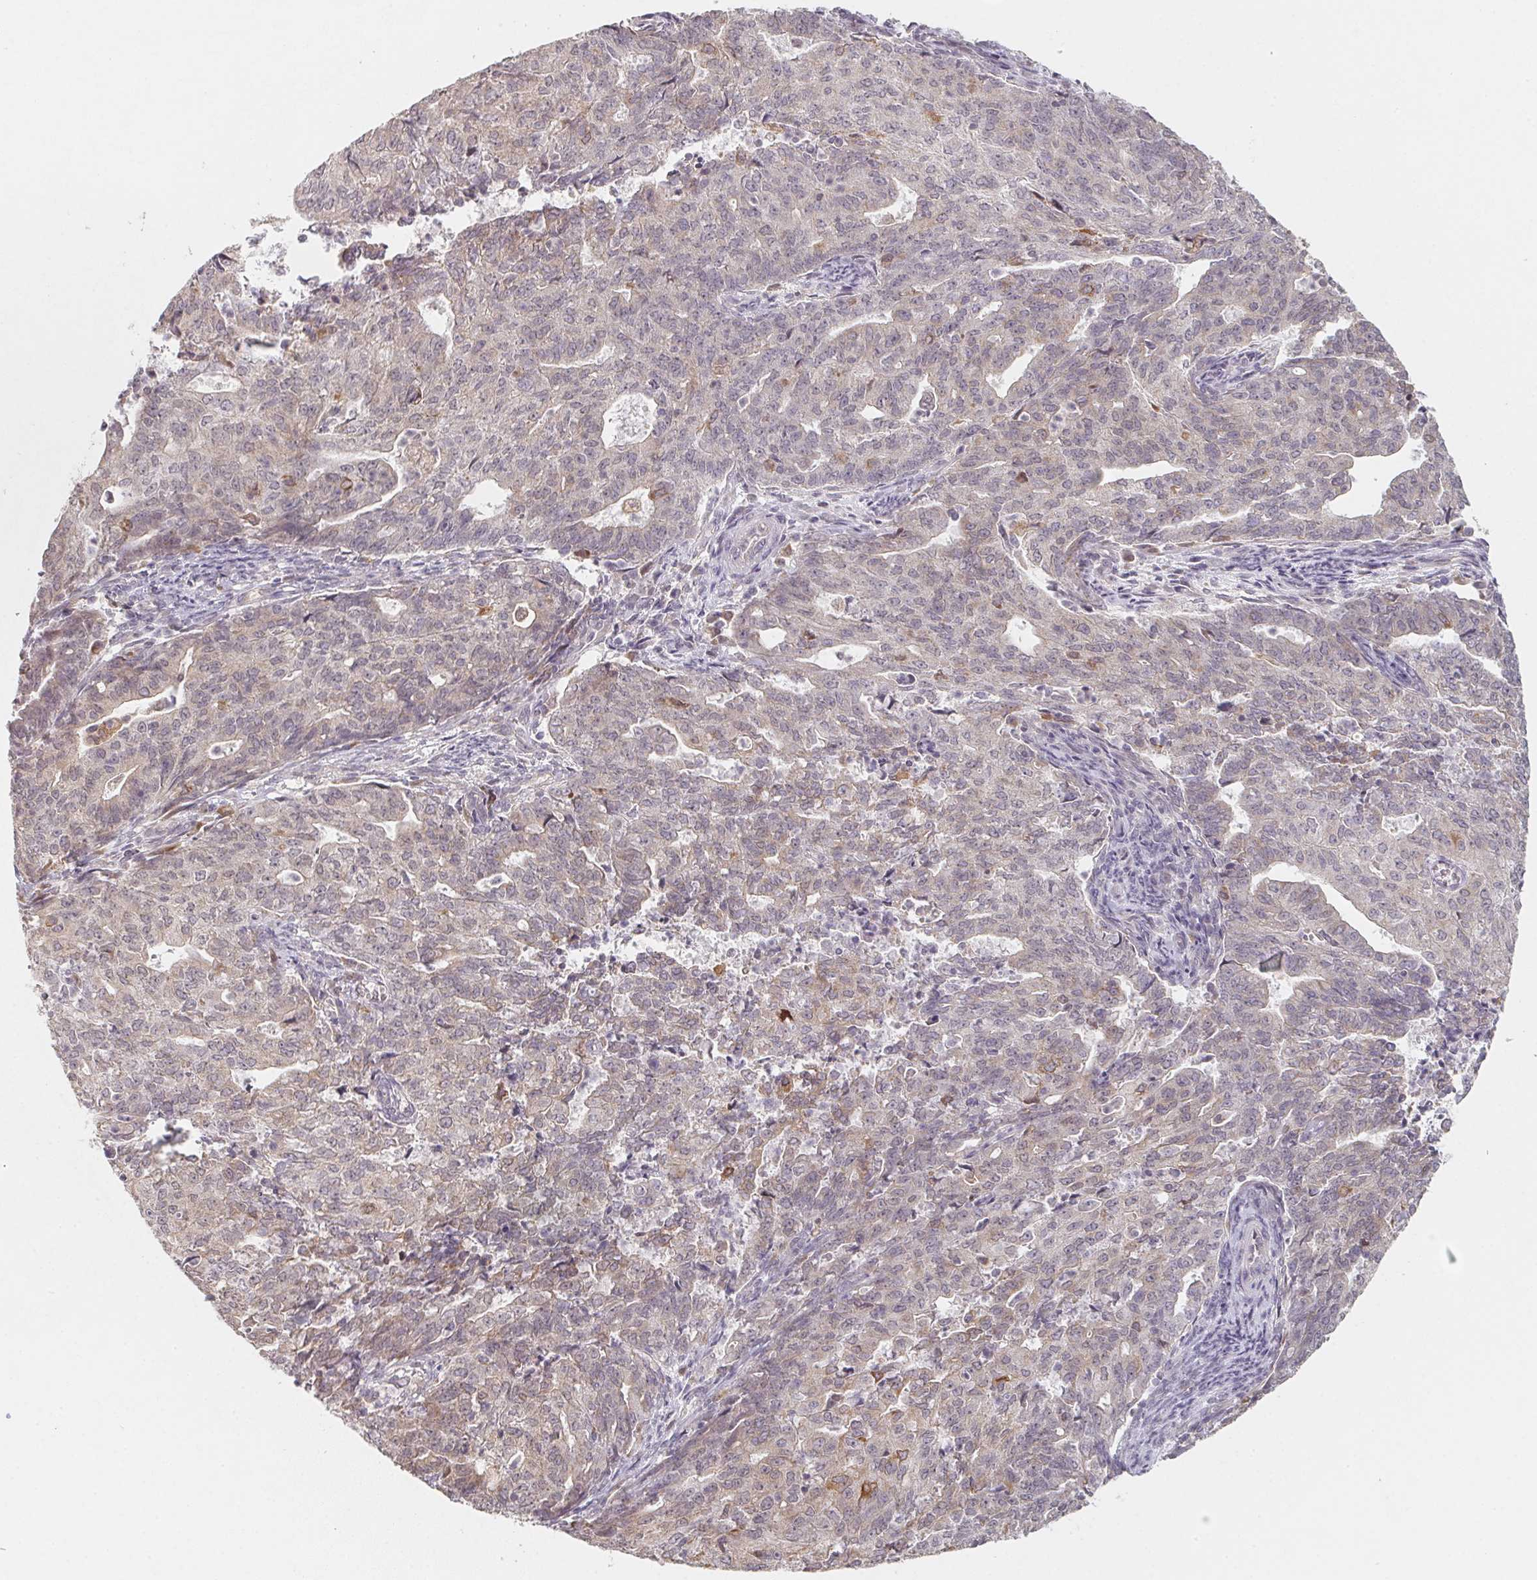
{"staining": {"intensity": "weak", "quantity": "<25%", "location": "cytoplasmic/membranous,nuclear"}, "tissue": "endometrial cancer", "cell_type": "Tumor cells", "image_type": "cancer", "snomed": [{"axis": "morphology", "description": "Adenocarcinoma, NOS"}, {"axis": "topography", "description": "Endometrium"}], "caption": "DAB (3,3'-diaminobenzidine) immunohistochemical staining of endometrial cancer displays no significant expression in tumor cells.", "gene": "SOAT1", "patient": {"sex": "female", "age": 82}}